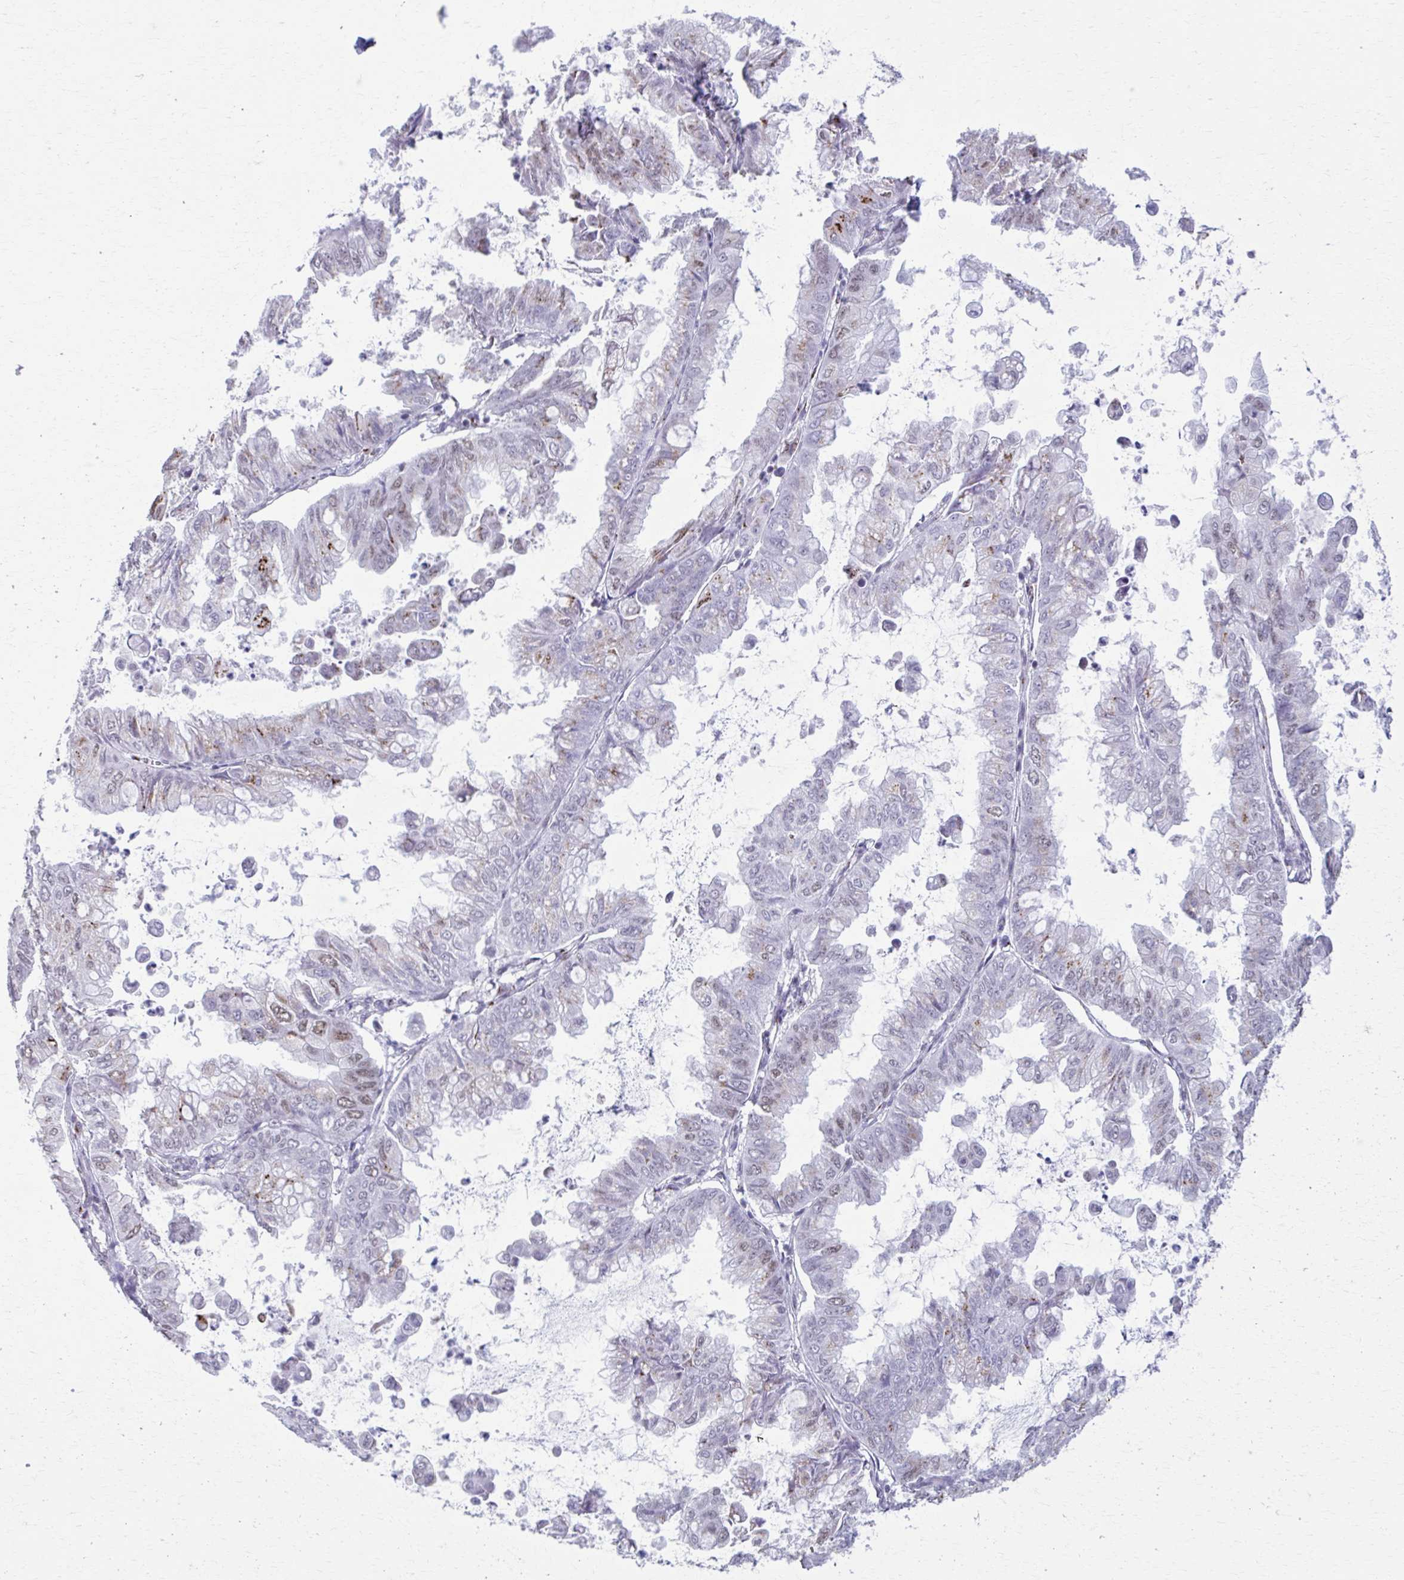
{"staining": {"intensity": "moderate", "quantity": "<25%", "location": "cytoplasmic/membranous,nuclear"}, "tissue": "stomach cancer", "cell_type": "Tumor cells", "image_type": "cancer", "snomed": [{"axis": "morphology", "description": "Adenocarcinoma, NOS"}, {"axis": "topography", "description": "Stomach, upper"}], "caption": "The immunohistochemical stain labels moderate cytoplasmic/membranous and nuclear positivity in tumor cells of stomach adenocarcinoma tissue.", "gene": "ZNF682", "patient": {"sex": "male", "age": 80}}